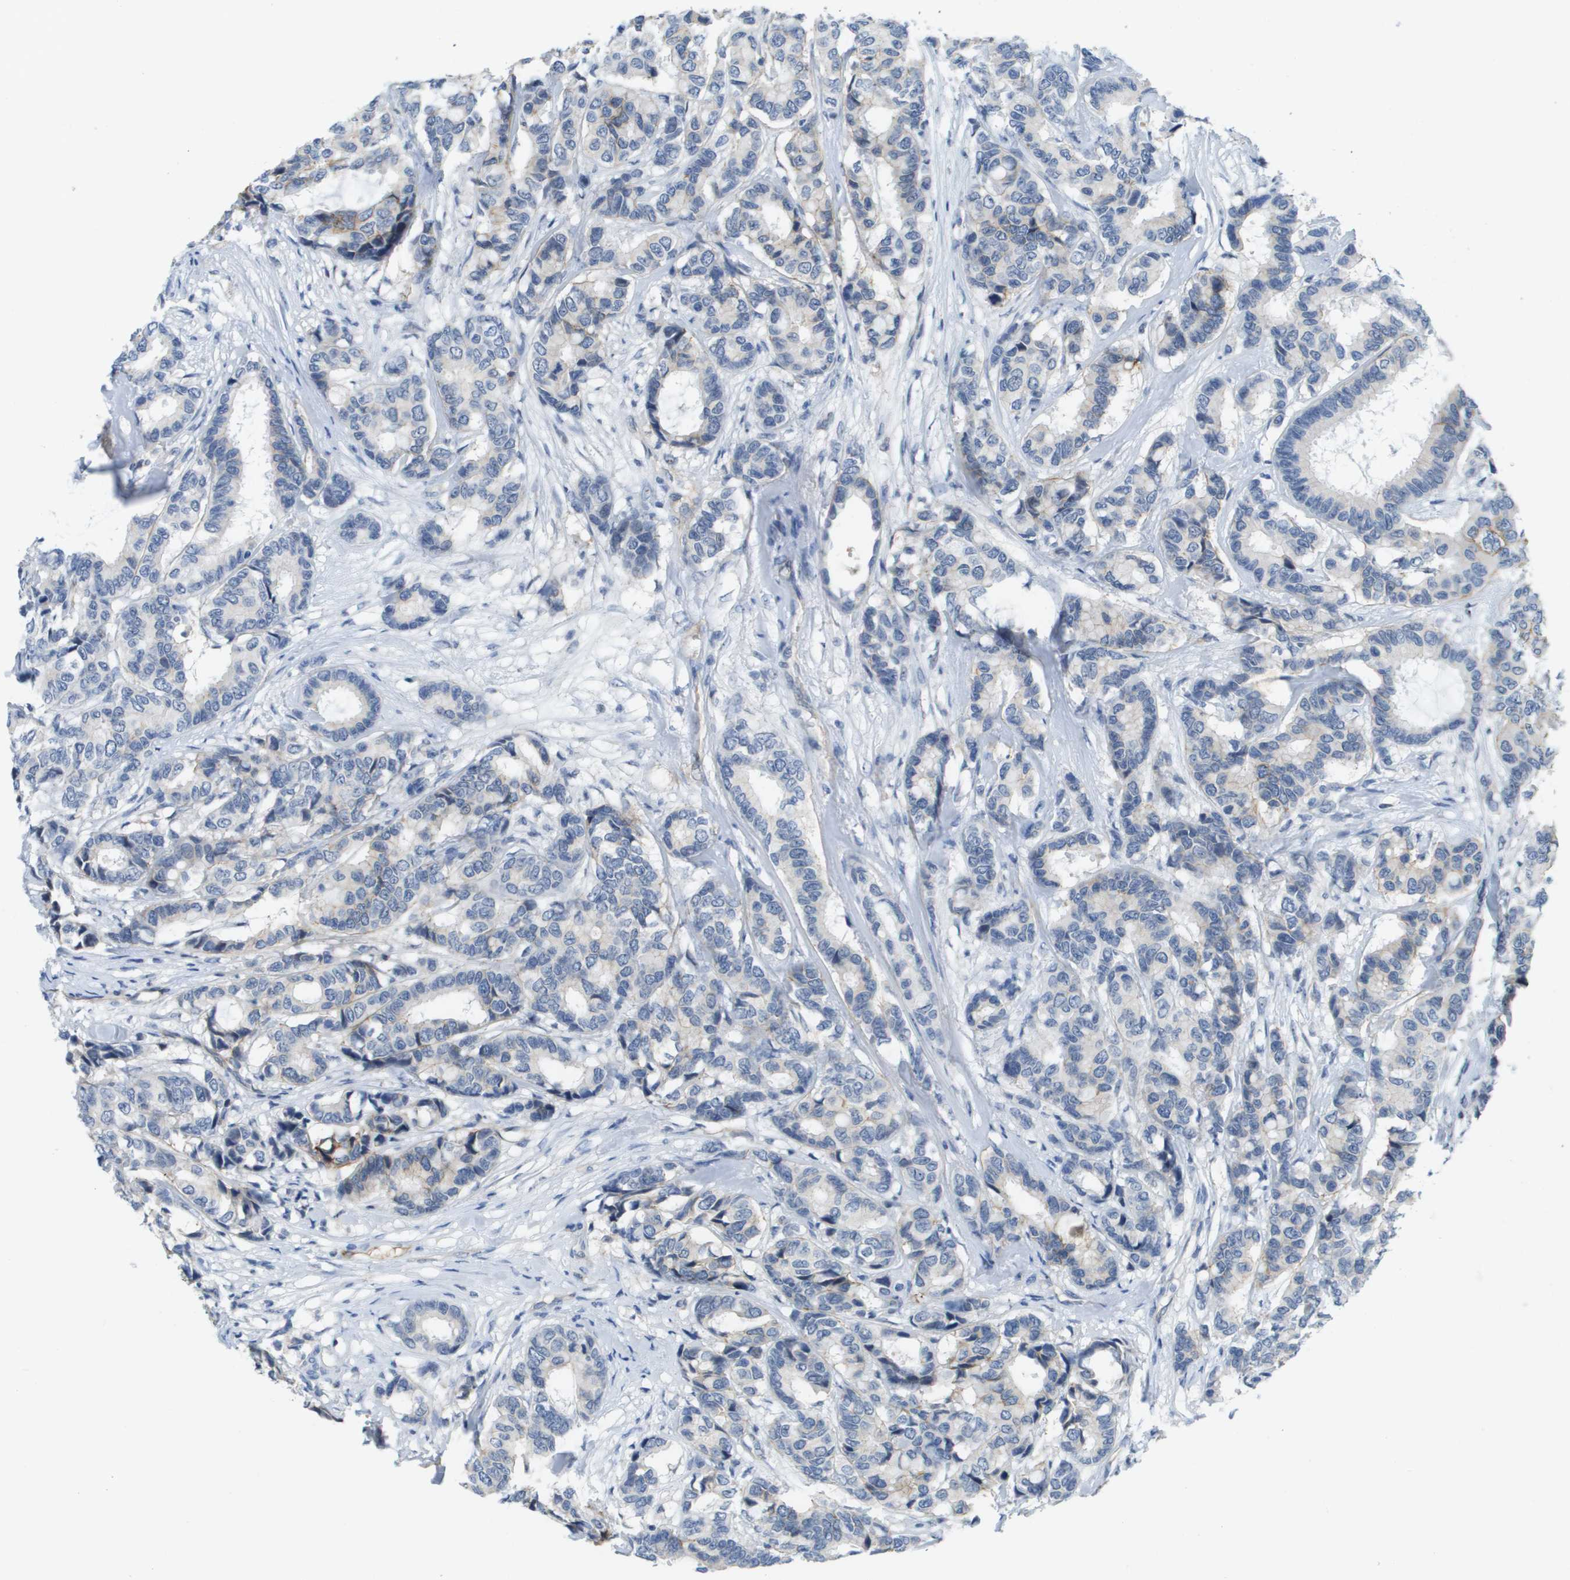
{"staining": {"intensity": "negative", "quantity": "none", "location": "none"}, "tissue": "breast cancer", "cell_type": "Tumor cells", "image_type": "cancer", "snomed": [{"axis": "morphology", "description": "Duct carcinoma"}, {"axis": "topography", "description": "Breast"}], "caption": "Tumor cells show no significant staining in breast cancer.", "gene": "ITGA6", "patient": {"sex": "female", "age": 87}}